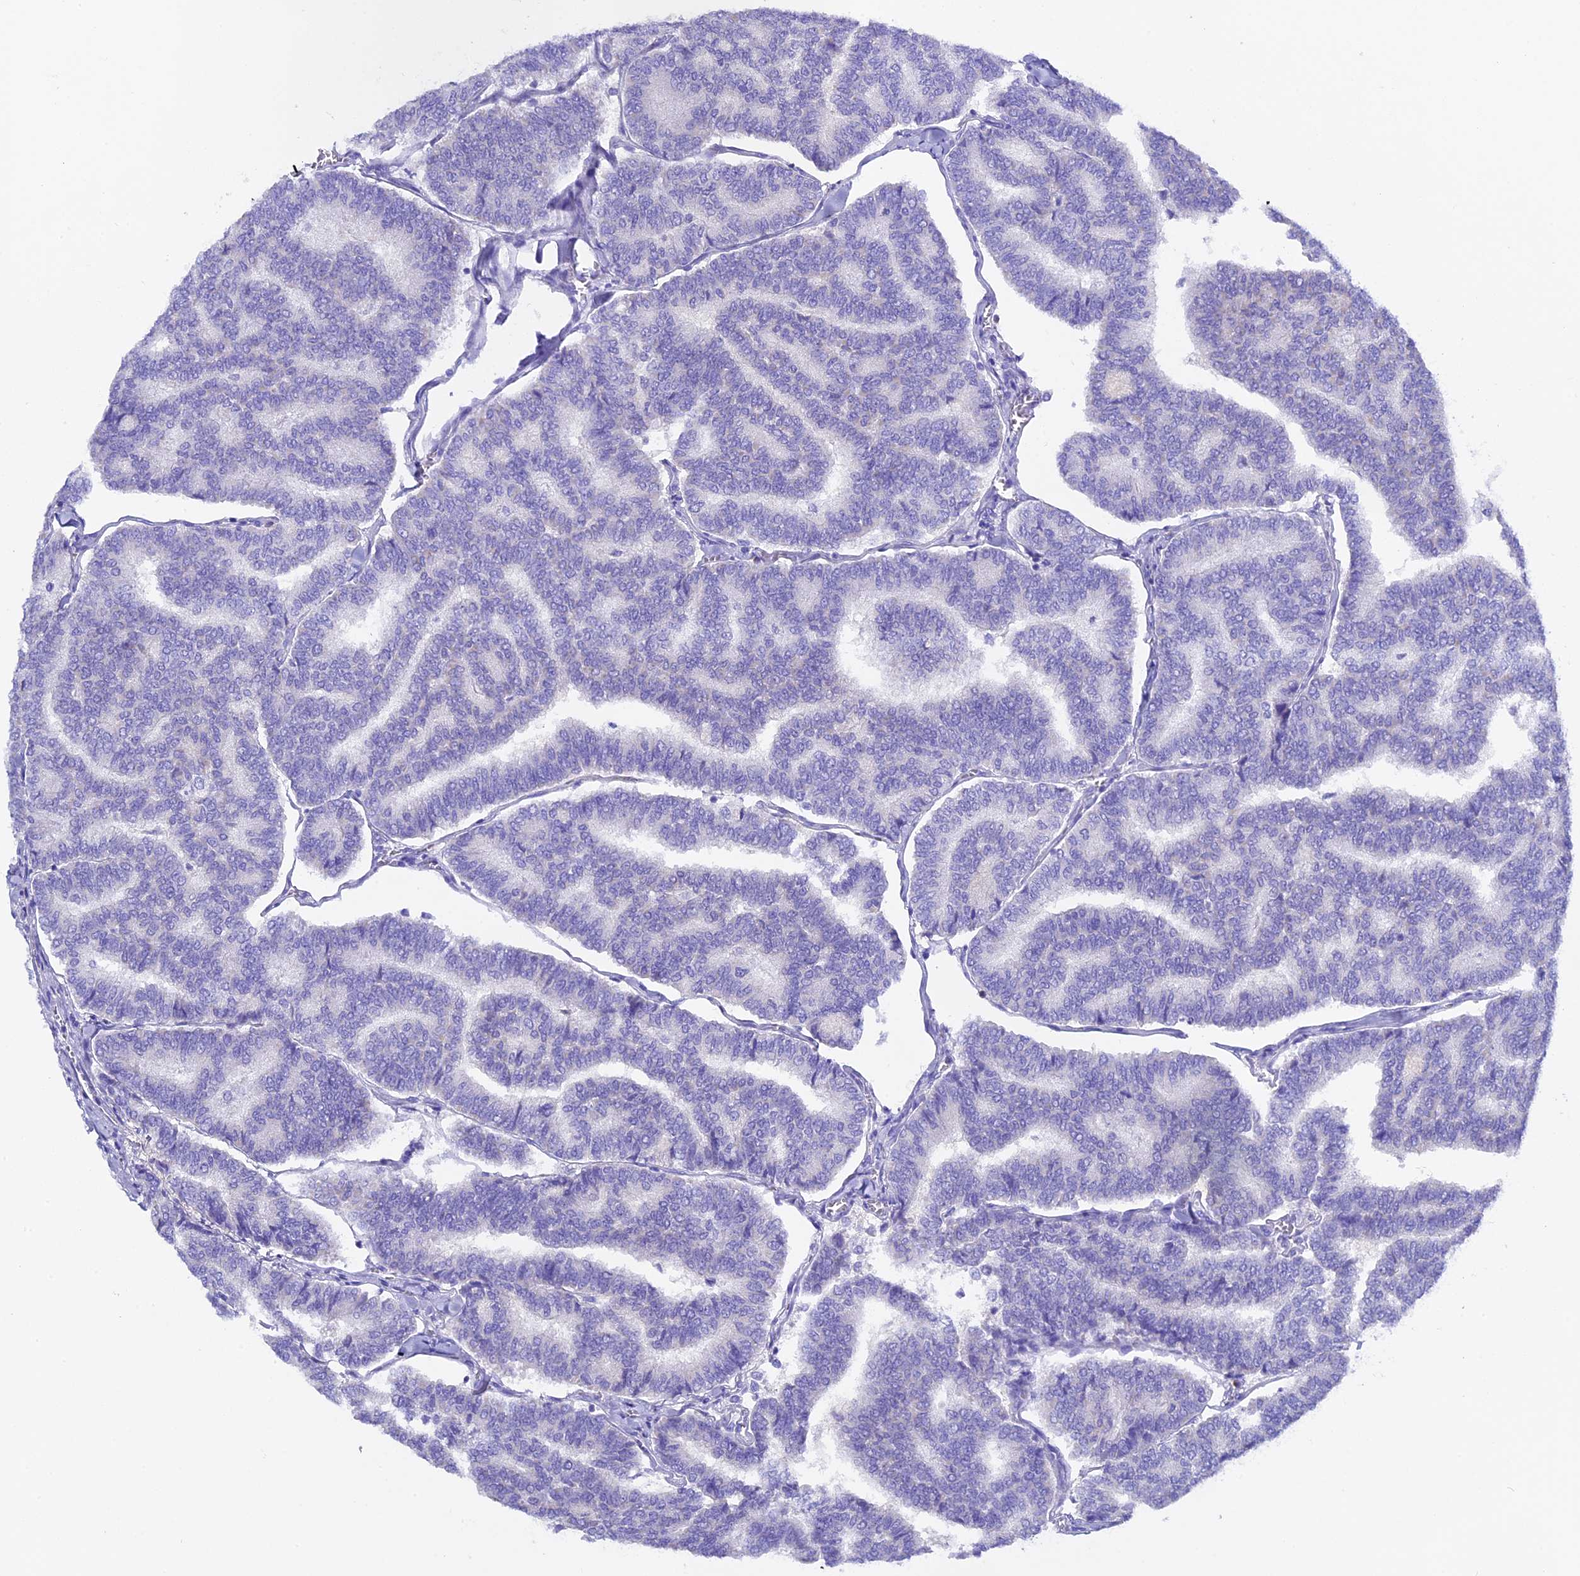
{"staining": {"intensity": "negative", "quantity": "none", "location": "none"}, "tissue": "thyroid cancer", "cell_type": "Tumor cells", "image_type": "cancer", "snomed": [{"axis": "morphology", "description": "Papillary adenocarcinoma, NOS"}, {"axis": "topography", "description": "Thyroid gland"}], "caption": "The immunohistochemistry (IHC) micrograph has no significant expression in tumor cells of thyroid papillary adenocarcinoma tissue.", "gene": "FKBP11", "patient": {"sex": "female", "age": 35}}